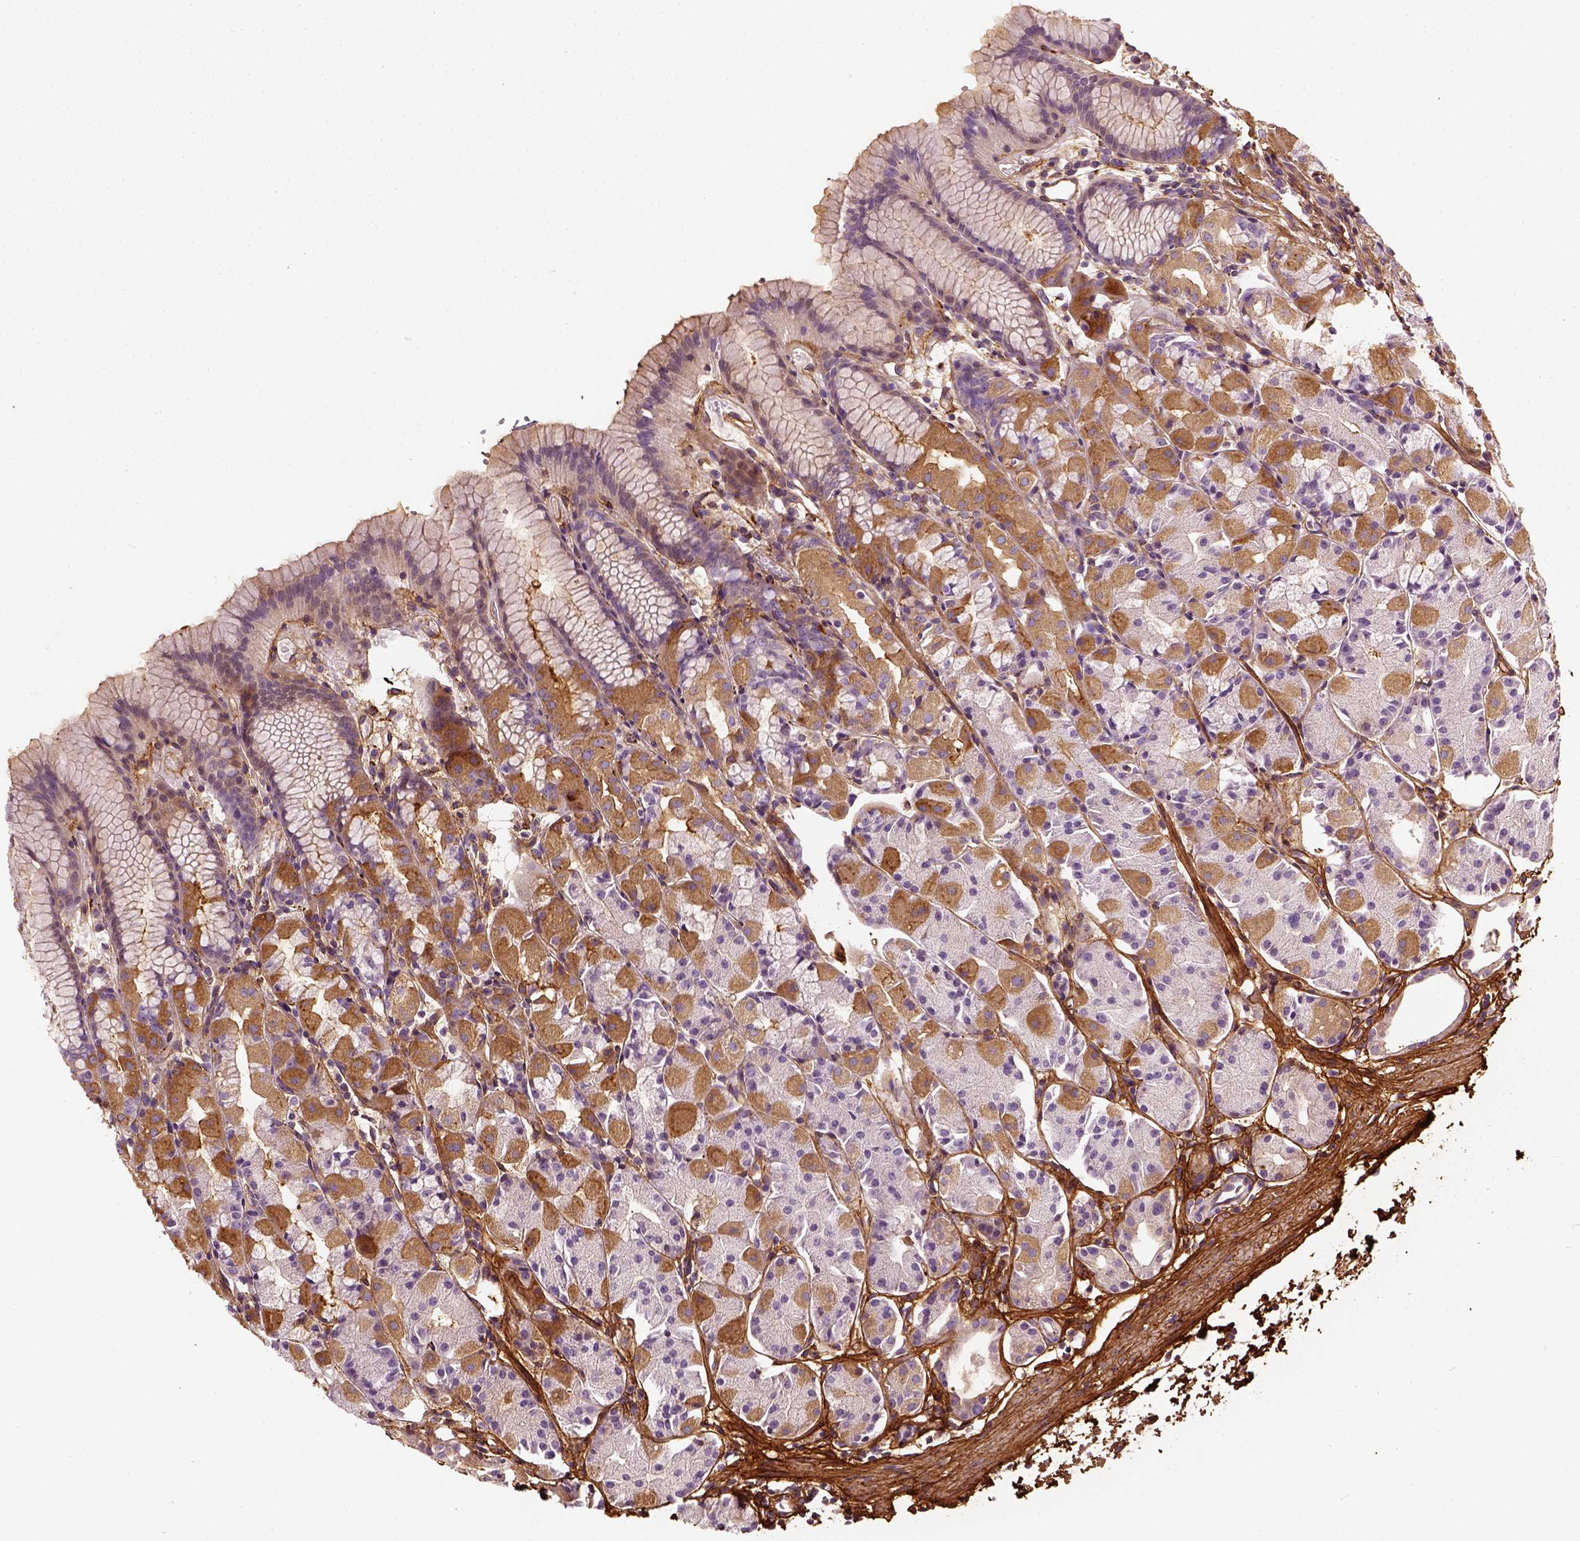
{"staining": {"intensity": "moderate", "quantity": "25%-75%", "location": "cytoplasmic/membranous"}, "tissue": "stomach", "cell_type": "Glandular cells", "image_type": "normal", "snomed": [{"axis": "morphology", "description": "Normal tissue, NOS"}, {"axis": "topography", "description": "Stomach, upper"}], "caption": "This histopathology image exhibits IHC staining of unremarkable human stomach, with medium moderate cytoplasmic/membranous staining in approximately 25%-75% of glandular cells.", "gene": "COL6A2", "patient": {"sex": "male", "age": 47}}